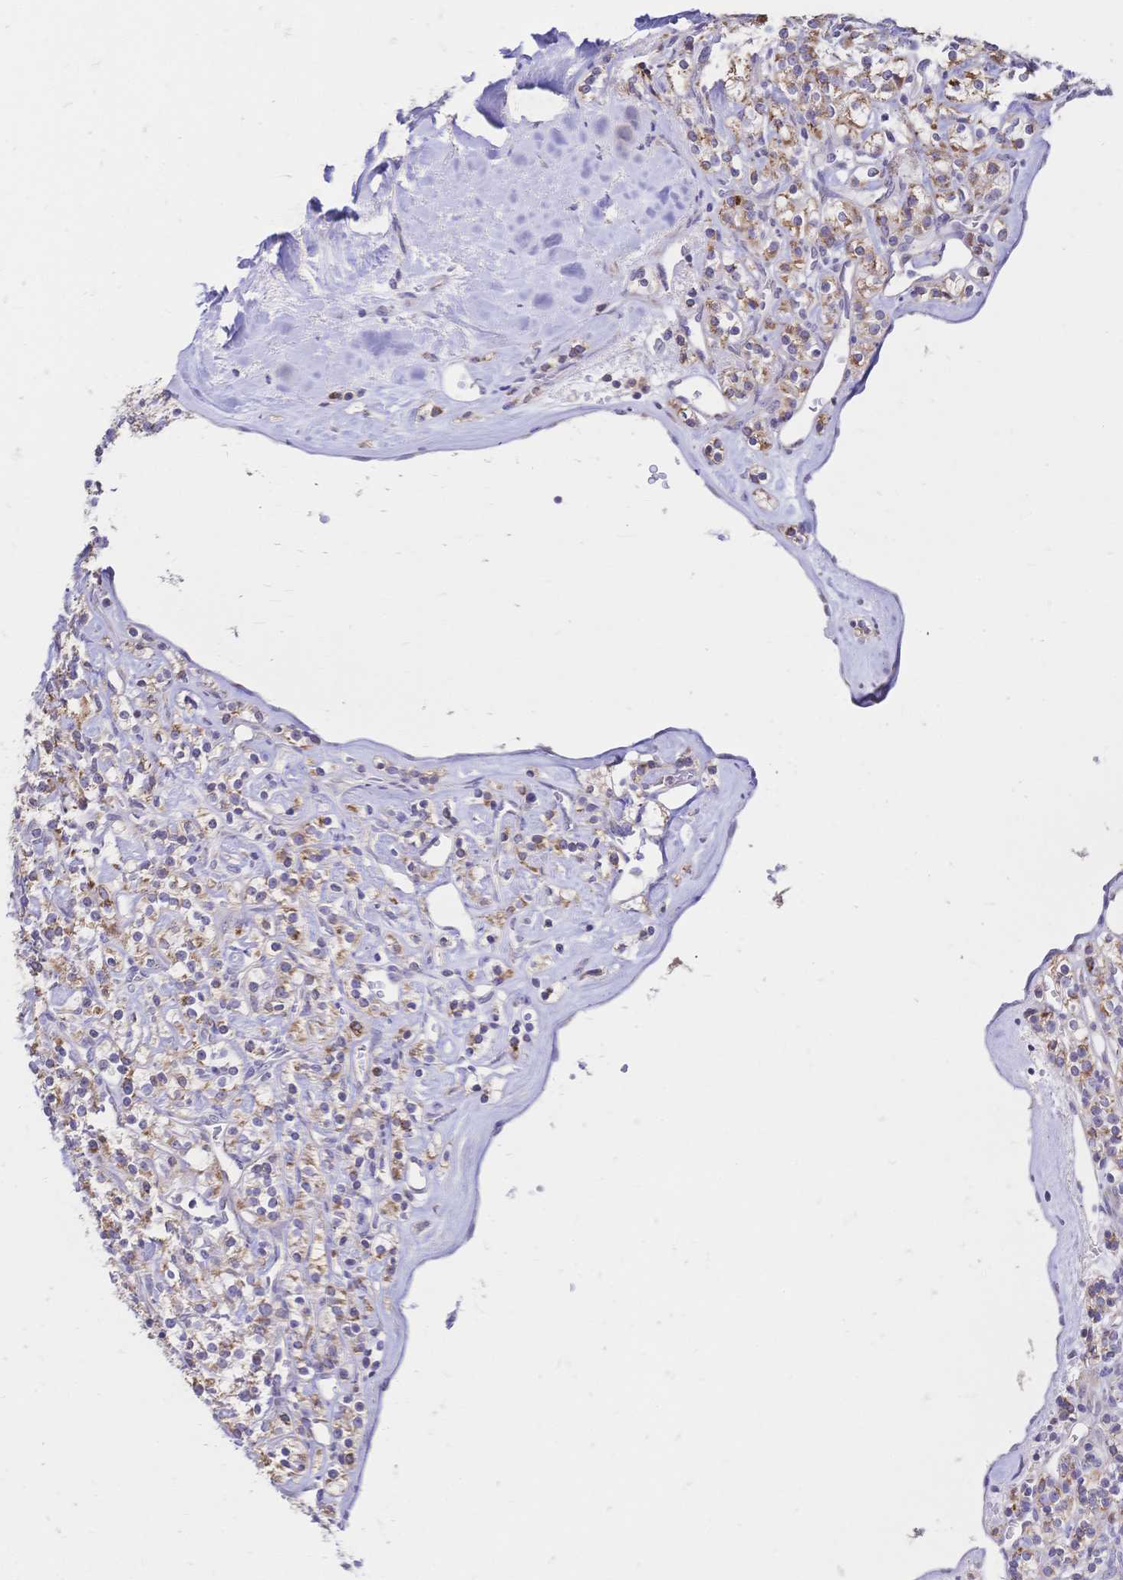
{"staining": {"intensity": "moderate", "quantity": ">75%", "location": "cytoplasmic/membranous"}, "tissue": "renal cancer", "cell_type": "Tumor cells", "image_type": "cancer", "snomed": [{"axis": "morphology", "description": "Adenocarcinoma, NOS"}, {"axis": "topography", "description": "Kidney"}], "caption": "An image of human renal adenocarcinoma stained for a protein shows moderate cytoplasmic/membranous brown staining in tumor cells. The protein of interest is shown in brown color, while the nuclei are stained blue.", "gene": "CLEC18B", "patient": {"sex": "male", "age": 77}}